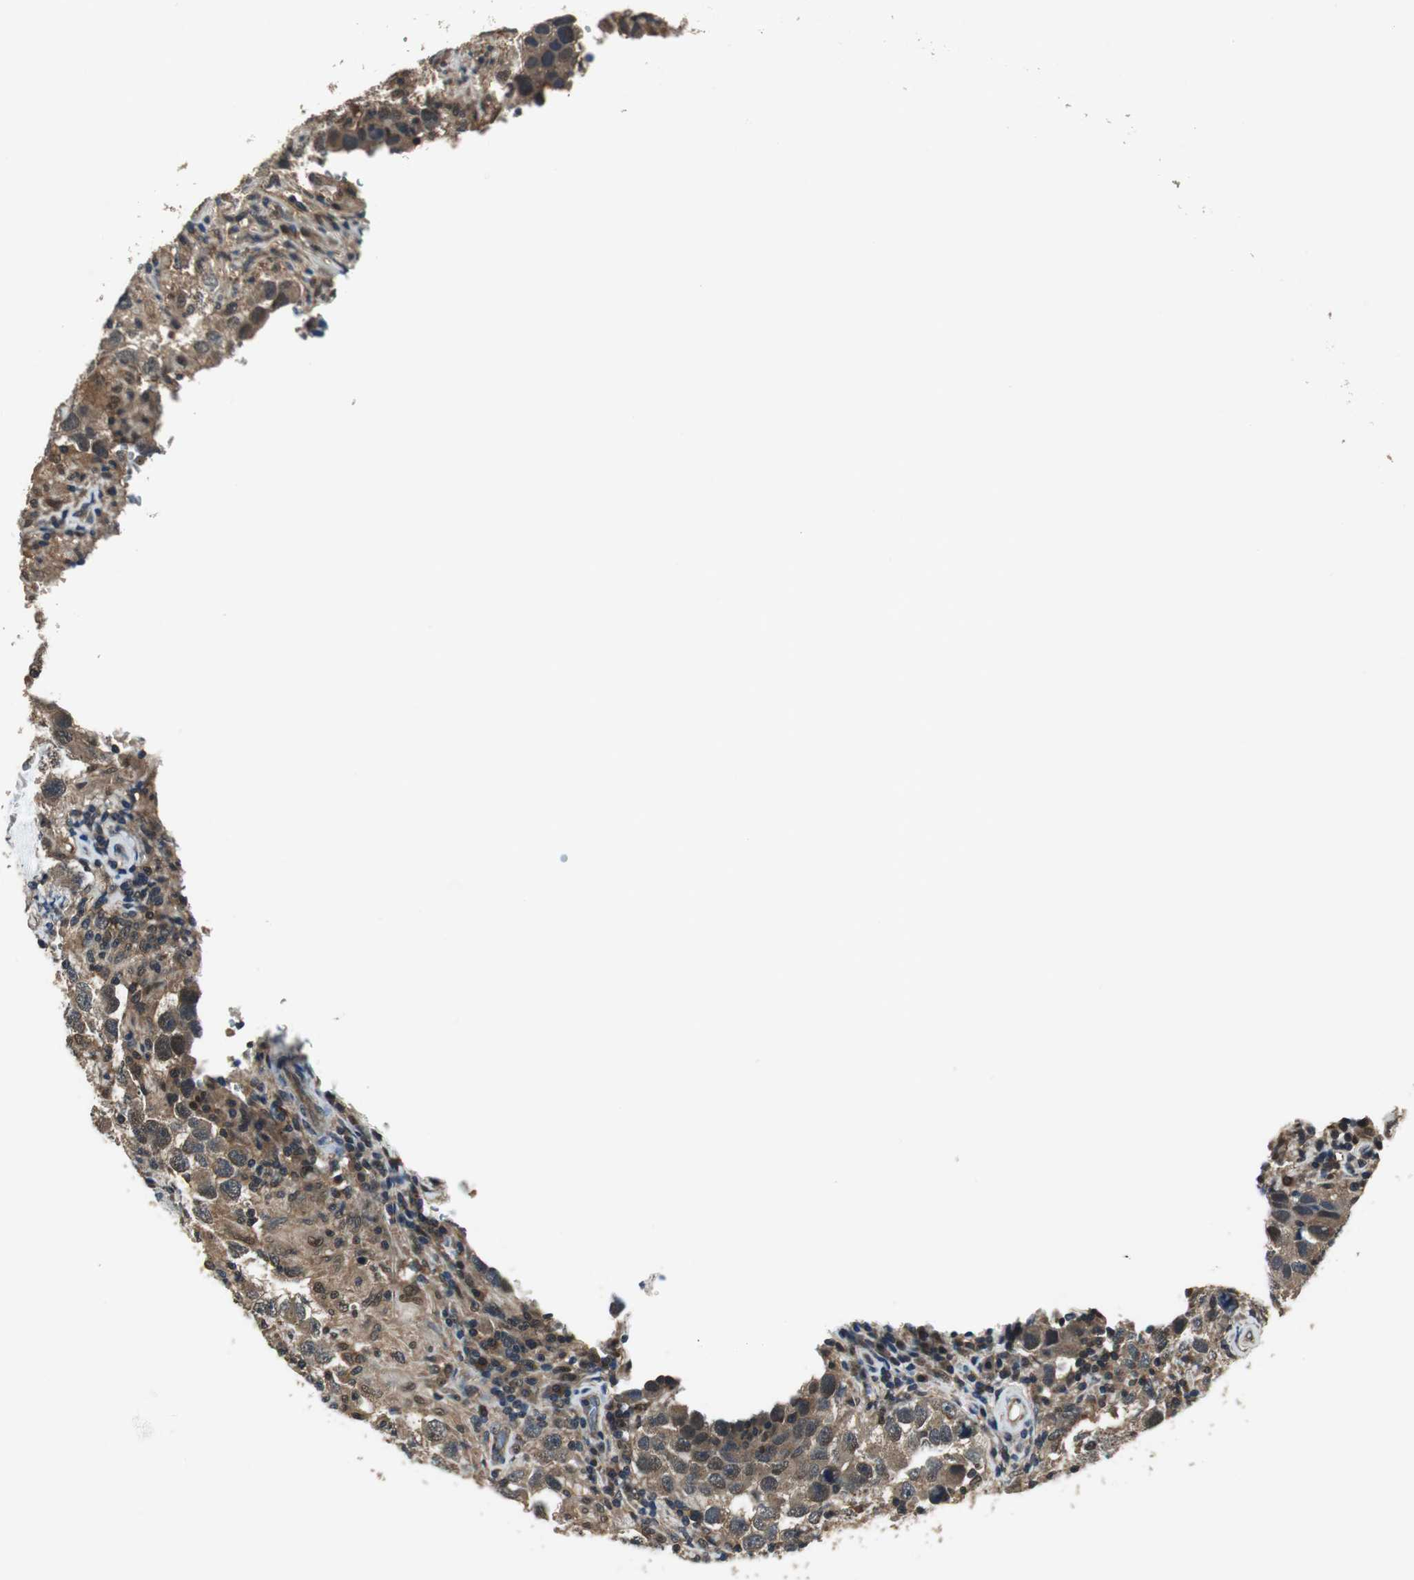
{"staining": {"intensity": "moderate", "quantity": ">75%", "location": "cytoplasmic/membranous,nuclear"}, "tissue": "testis cancer", "cell_type": "Tumor cells", "image_type": "cancer", "snomed": [{"axis": "morphology", "description": "Carcinoma, Embryonal, NOS"}, {"axis": "topography", "description": "Testis"}], "caption": "A micrograph of human testis embryonal carcinoma stained for a protein exhibits moderate cytoplasmic/membranous and nuclear brown staining in tumor cells.", "gene": "PSMB4", "patient": {"sex": "male", "age": 21}}